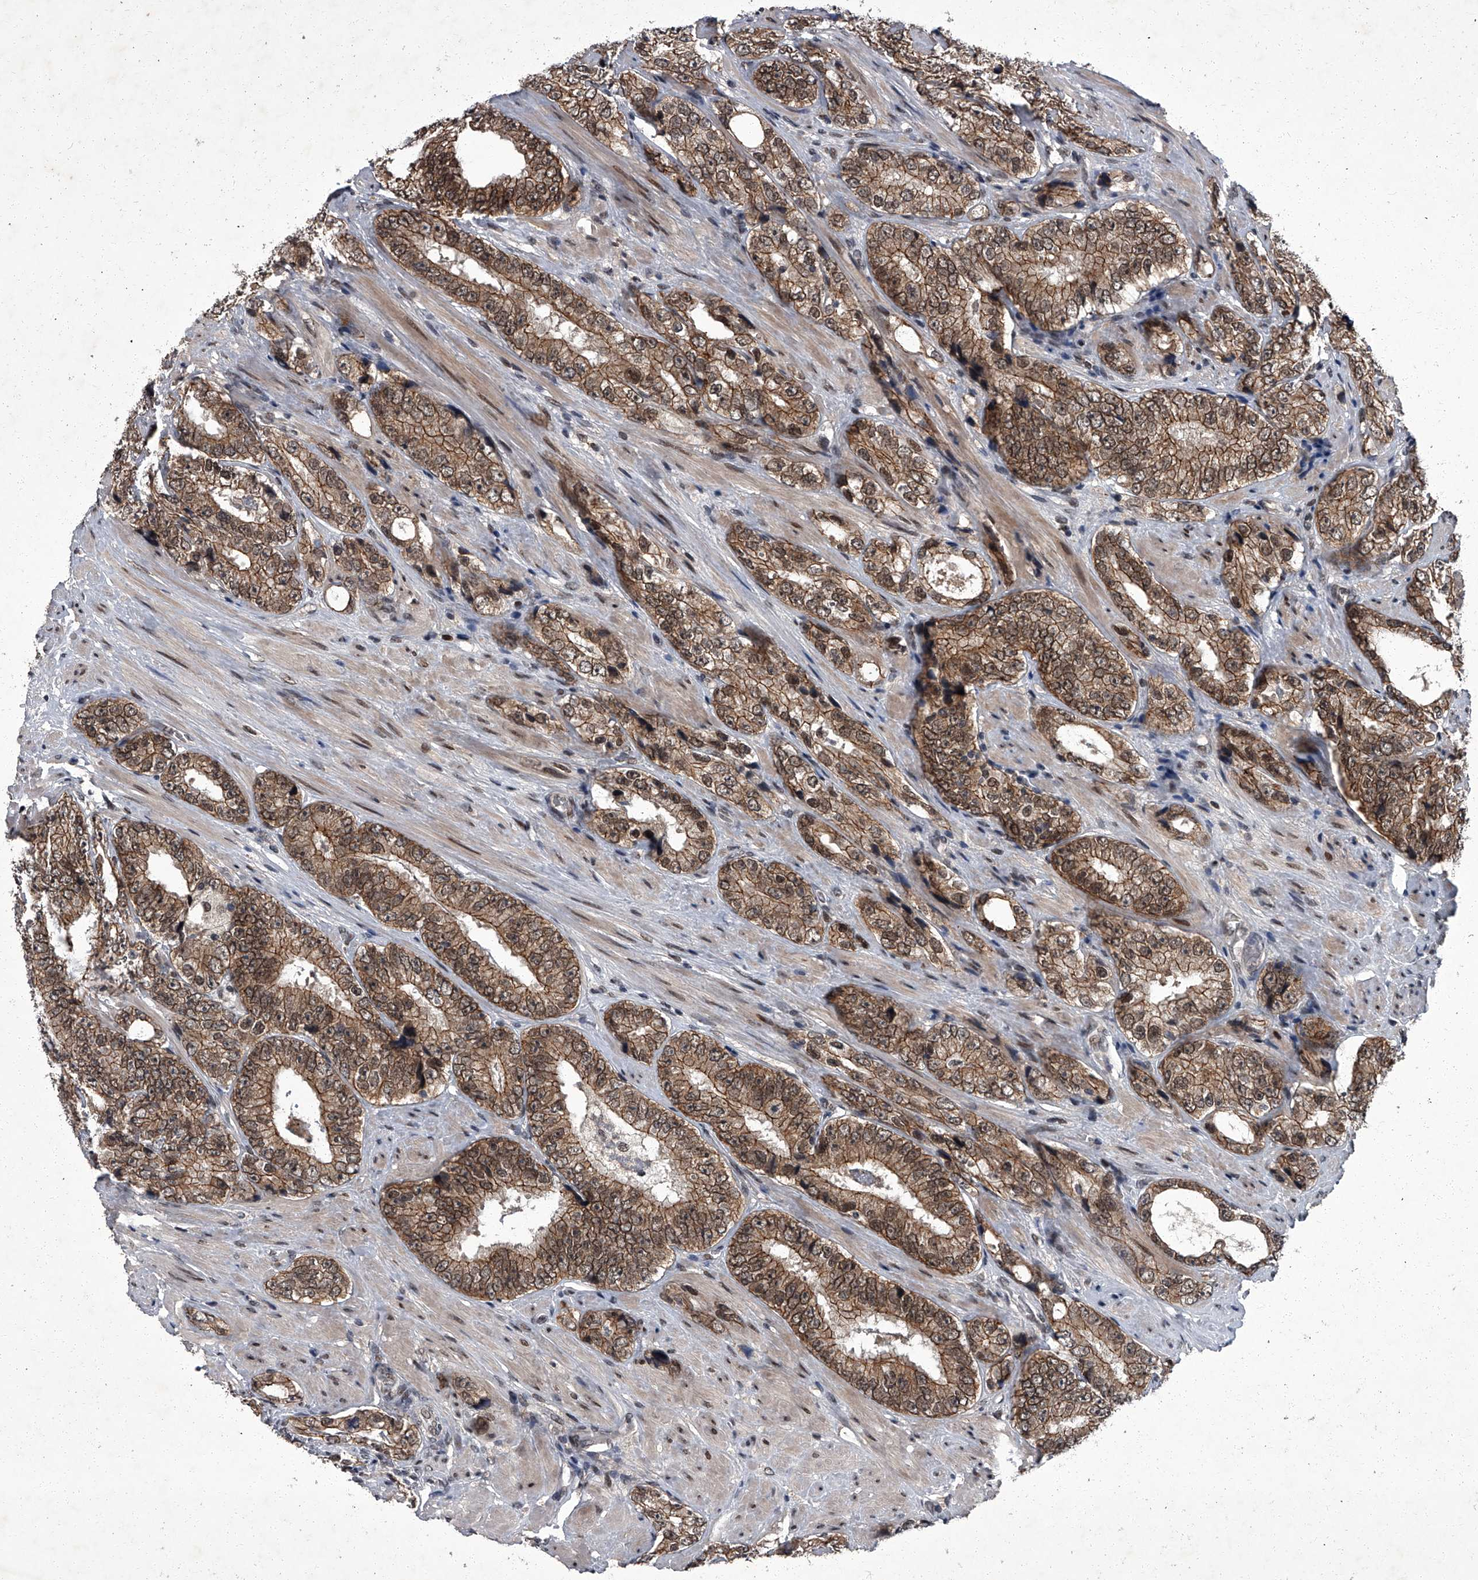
{"staining": {"intensity": "moderate", "quantity": ">75%", "location": "cytoplasmic/membranous"}, "tissue": "prostate cancer", "cell_type": "Tumor cells", "image_type": "cancer", "snomed": [{"axis": "morphology", "description": "Adenocarcinoma, High grade"}, {"axis": "topography", "description": "Prostate"}], "caption": "Tumor cells reveal medium levels of moderate cytoplasmic/membranous expression in approximately >75% of cells in human prostate cancer. (DAB = brown stain, brightfield microscopy at high magnification).", "gene": "ZNF518B", "patient": {"sex": "male", "age": 56}}